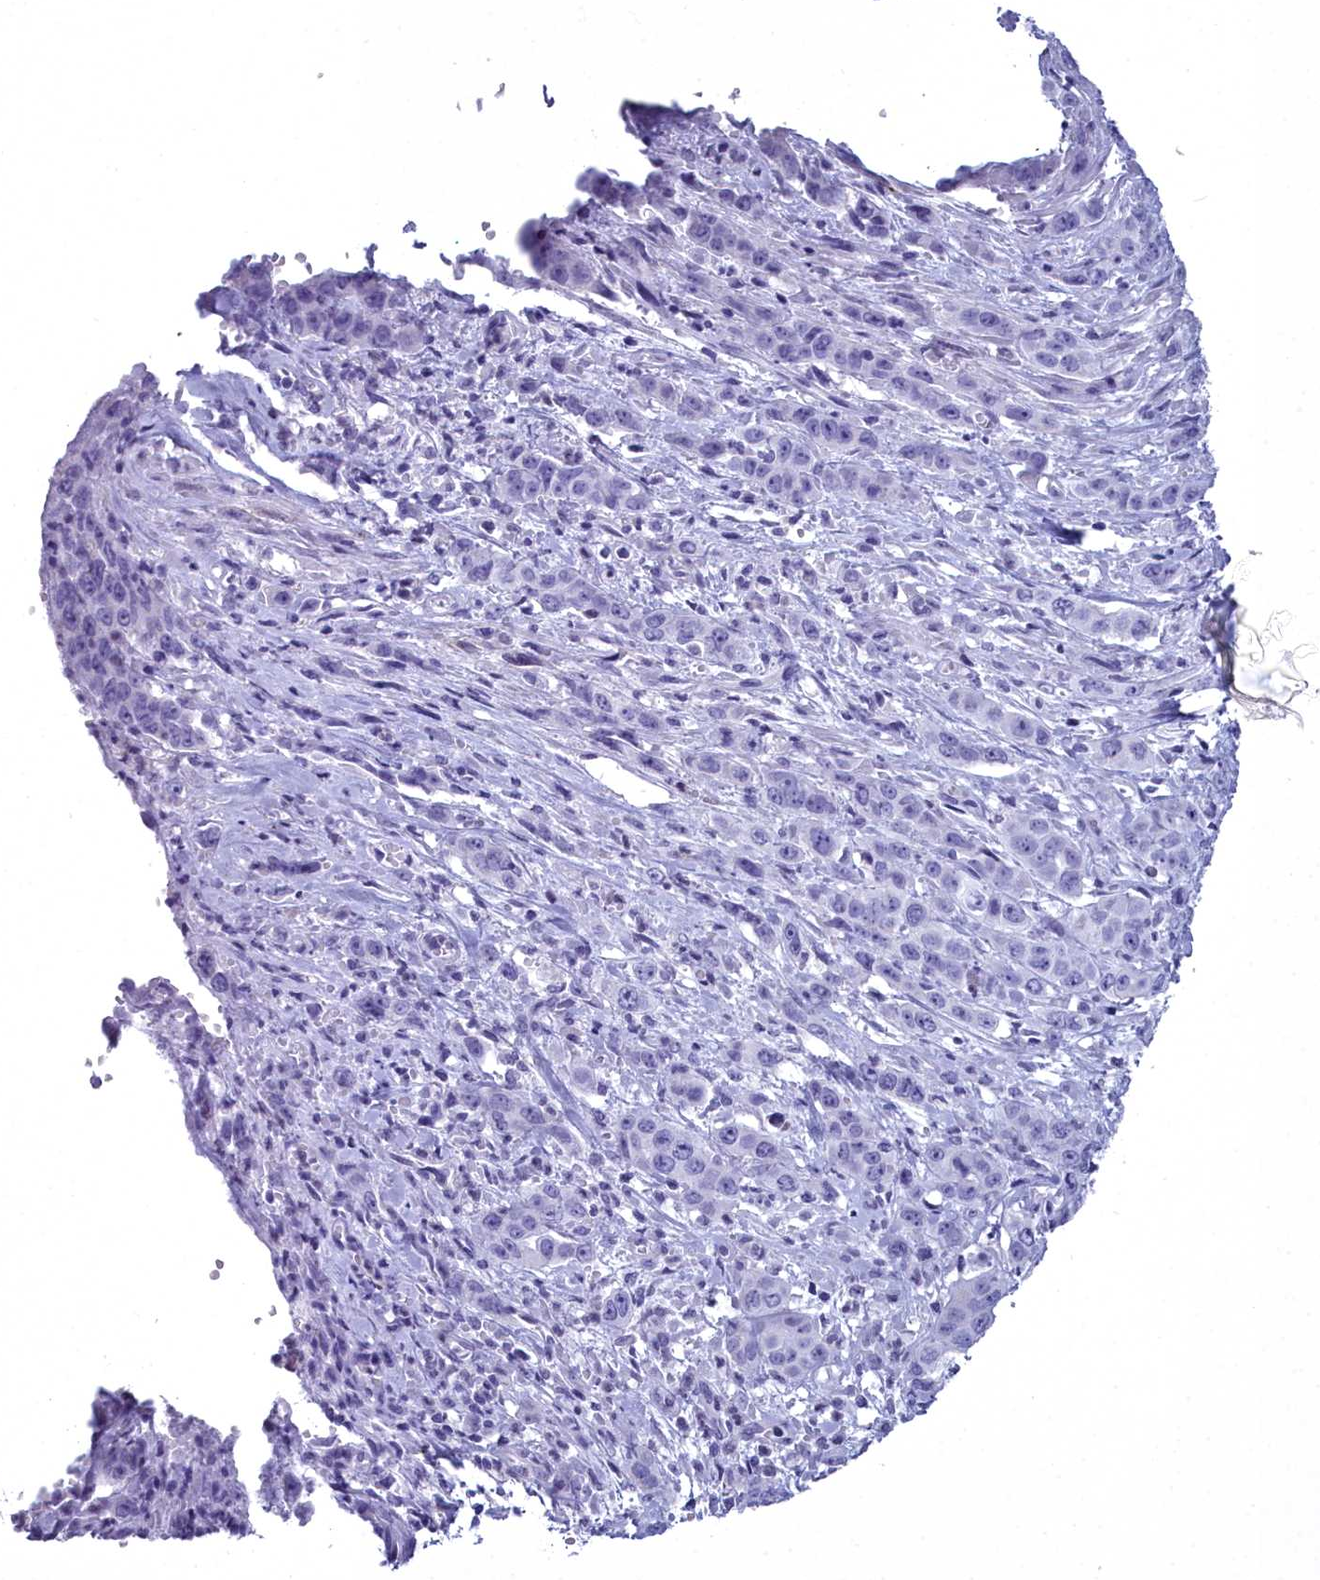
{"staining": {"intensity": "negative", "quantity": "none", "location": "none"}, "tissue": "stomach cancer", "cell_type": "Tumor cells", "image_type": "cancer", "snomed": [{"axis": "morphology", "description": "Adenocarcinoma, NOS"}, {"axis": "topography", "description": "Stomach, upper"}], "caption": "This is an immunohistochemistry (IHC) histopathology image of human adenocarcinoma (stomach). There is no staining in tumor cells.", "gene": "MAP6", "patient": {"sex": "male", "age": 62}}